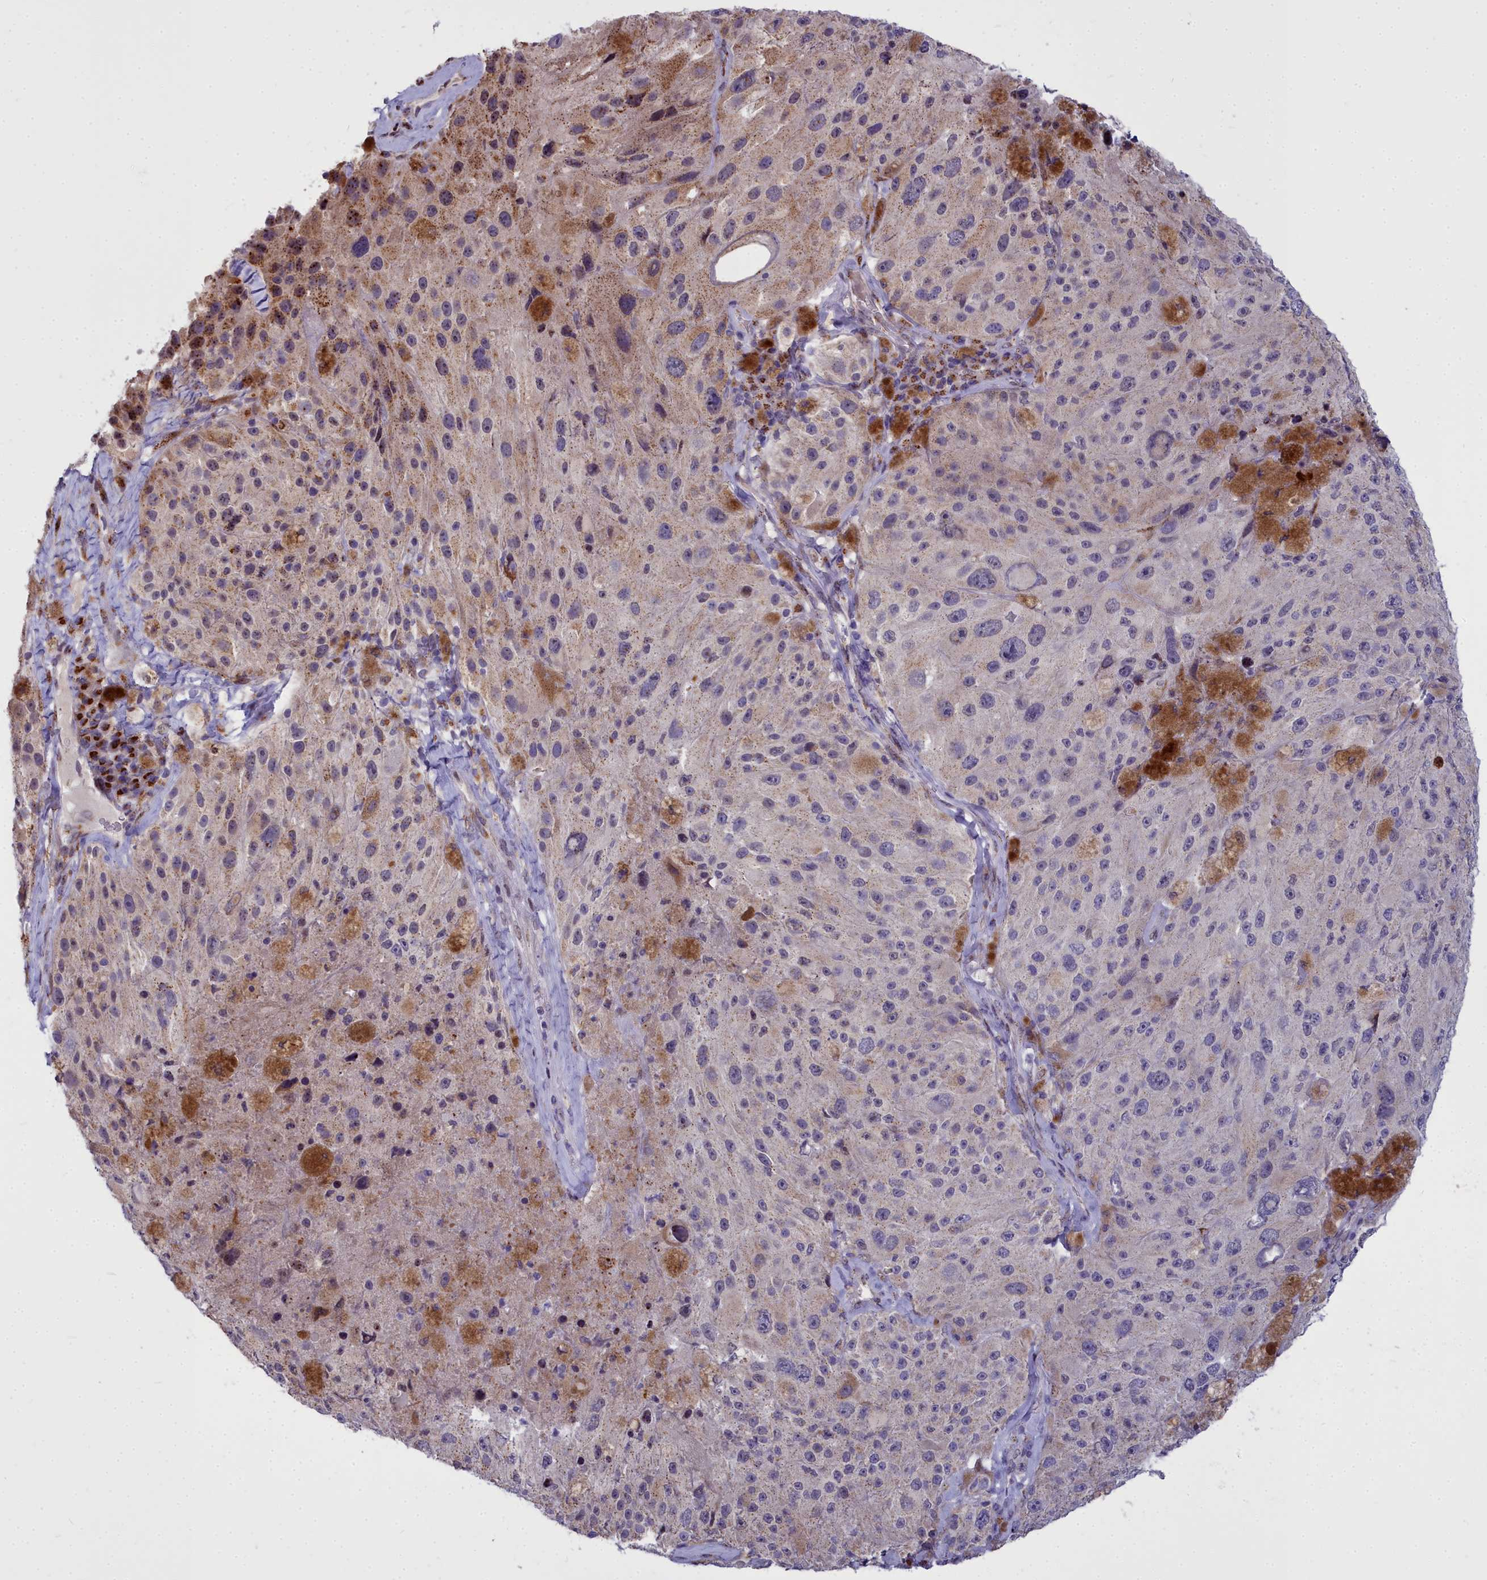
{"staining": {"intensity": "negative", "quantity": "none", "location": "none"}, "tissue": "melanoma", "cell_type": "Tumor cells", "image_type": "cancer", "snomed": [{"axis": "morphology", "description": "Malignant melanoma, Metastatic site"}, {"axis": "topography", "description": "Lymph node"}], "caption": "Malignant melanoma (metastatic site) stained for a protein using immunohistochemistry (IHC) exhibits no expression tumor cells.", "gene": "WDPCP", "patient": {"sex": "male", "age": 62}}